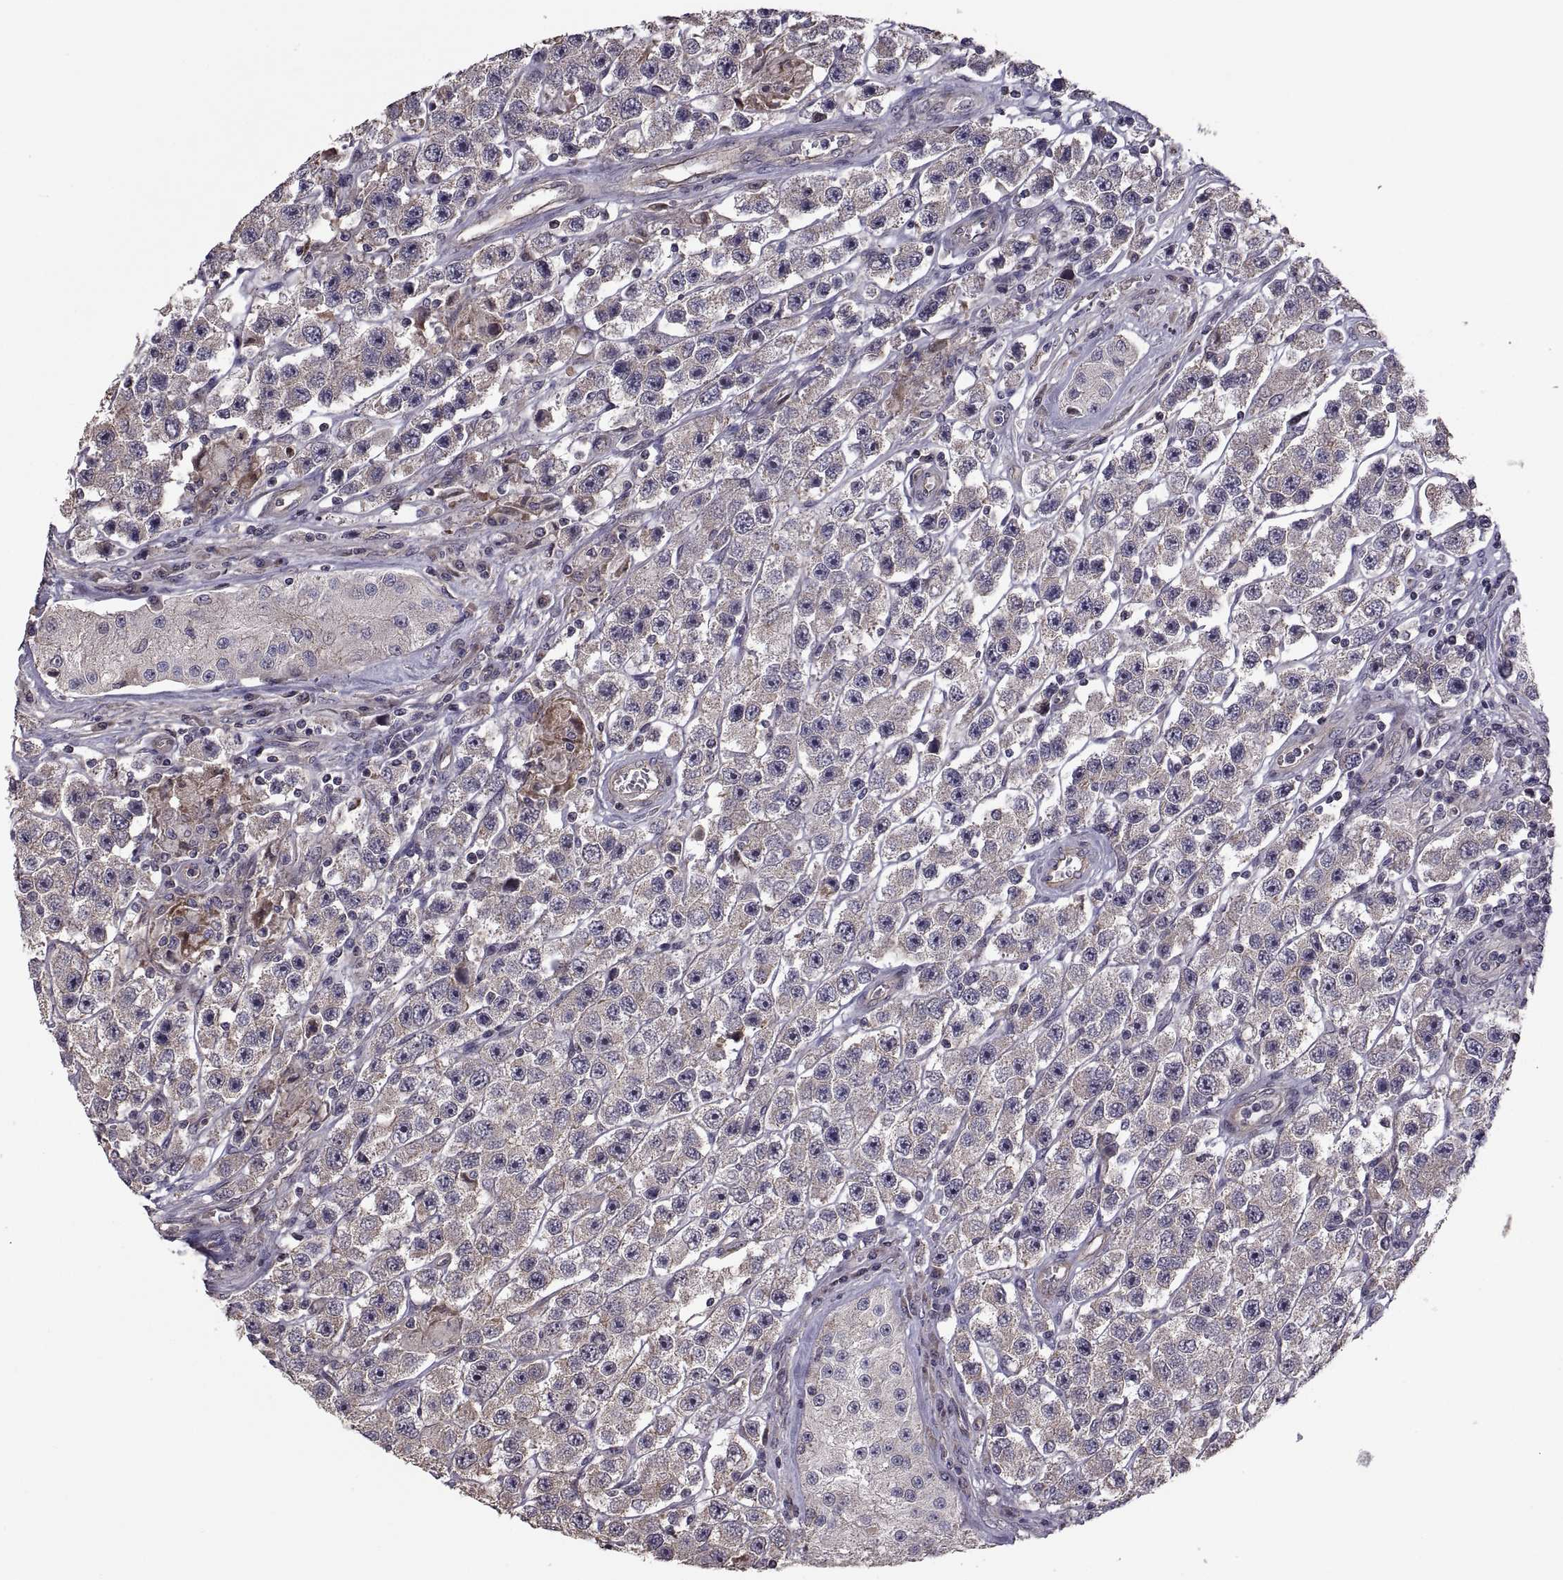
{"staining": {"intensity": "weak", "quantity": "25%-75%", "location": "cytoplasmic/membranous"}, "tissue": "testis cancer", "cell_type": "Tumor cells", "image_type": "cancer", "snomed": [{"axis": "morphology", "description": "Seminoma, NOS"}, {"axis": "topography", "description": "Testis"}], "caption": "IHC staining of testis cancer, which displays low levels of weak cytoplasmic/membranous staining in about 25%-75% of tumor cells indicating weak cytoplasmic/membranous protein positivity. The staining was performed using DAB (brown) for protein detection and nuclei were counterstained in hematoxylin (blue).", "gene": "PMM2", "patient": {"sex": "male", "age": 45}}